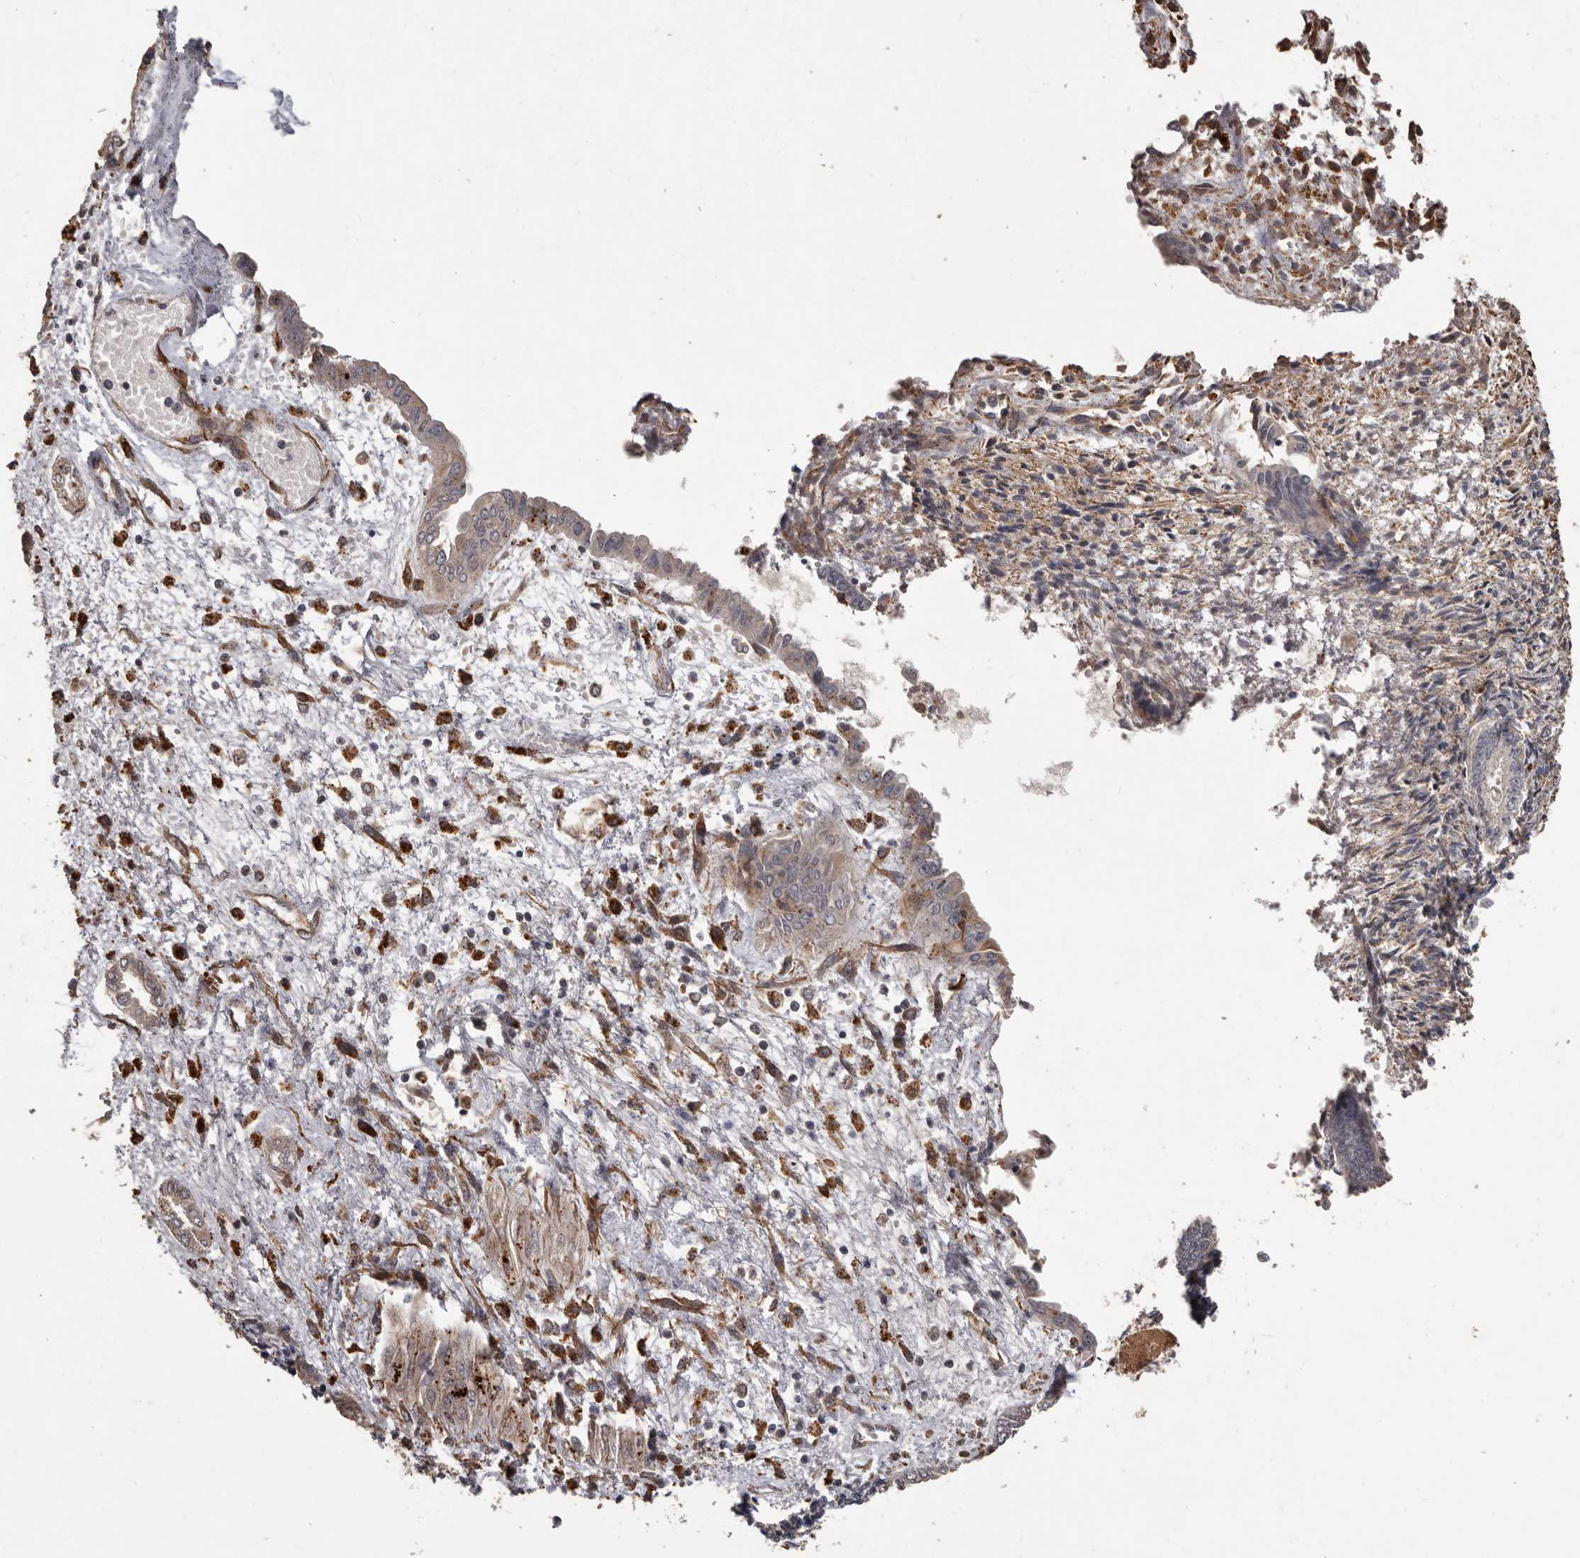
{"staining": {"intensity": "moderate", "quantity": "25%-75%", "location": "cytoplasmic/membranous"}, "tissue": "endometrium", "cell_type": "Cells in endometrial stroma", "image_type": "normal", "snomed": [{"axis": "morphology", "description": "Normal tissue, NOS"}, {"axis": "topography", "description": "Endometrium"}], "caption": "Protein analysis of normal endometrium reveals moderate cytoplasmic/membranous staining in approximately 25%-75% of cells in endometrial stroma.", "gene": "BRAT1", "patient": {"sex": "female", "age": 56}}